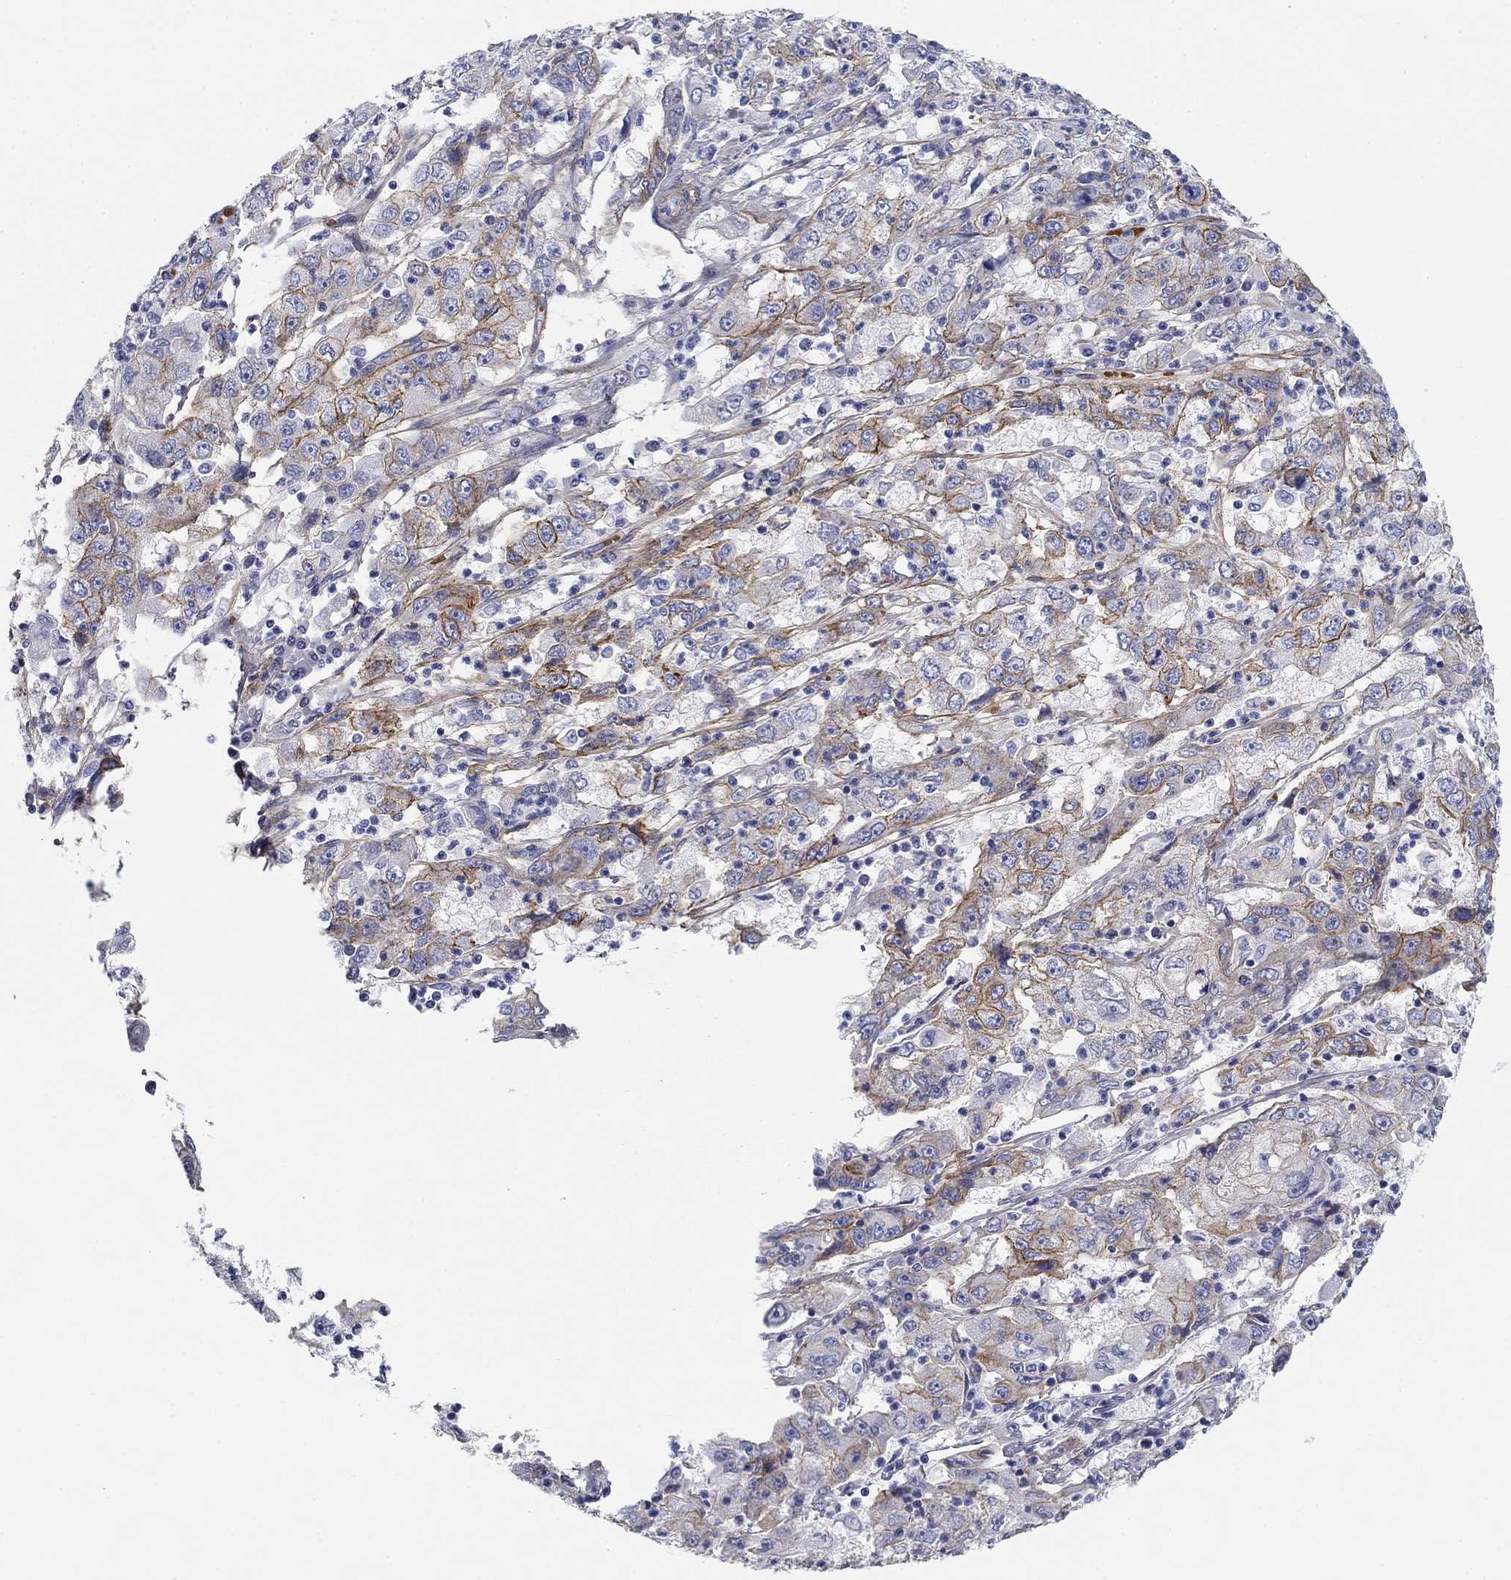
{"staining": {"intensity": "moderate", "quantity": "<25%", "location": "cytoplasmic/membranous"}, "tissue": "cervical cancer", "cell_type": "Tumor cells", "image_type": "cancer", "snomed": [{"axis": "morphology", "description": "Squamous cell carcinoma, NOS"}, {"axis": "topography", "description": "Cervix"}], "caption": "Squamous cell carcinoma (cervical) stained with a protein marker demonstrates moderate staining in tumor cells.", "gene": "GPC1", "patient": {"sex": "female", "age": 36}}